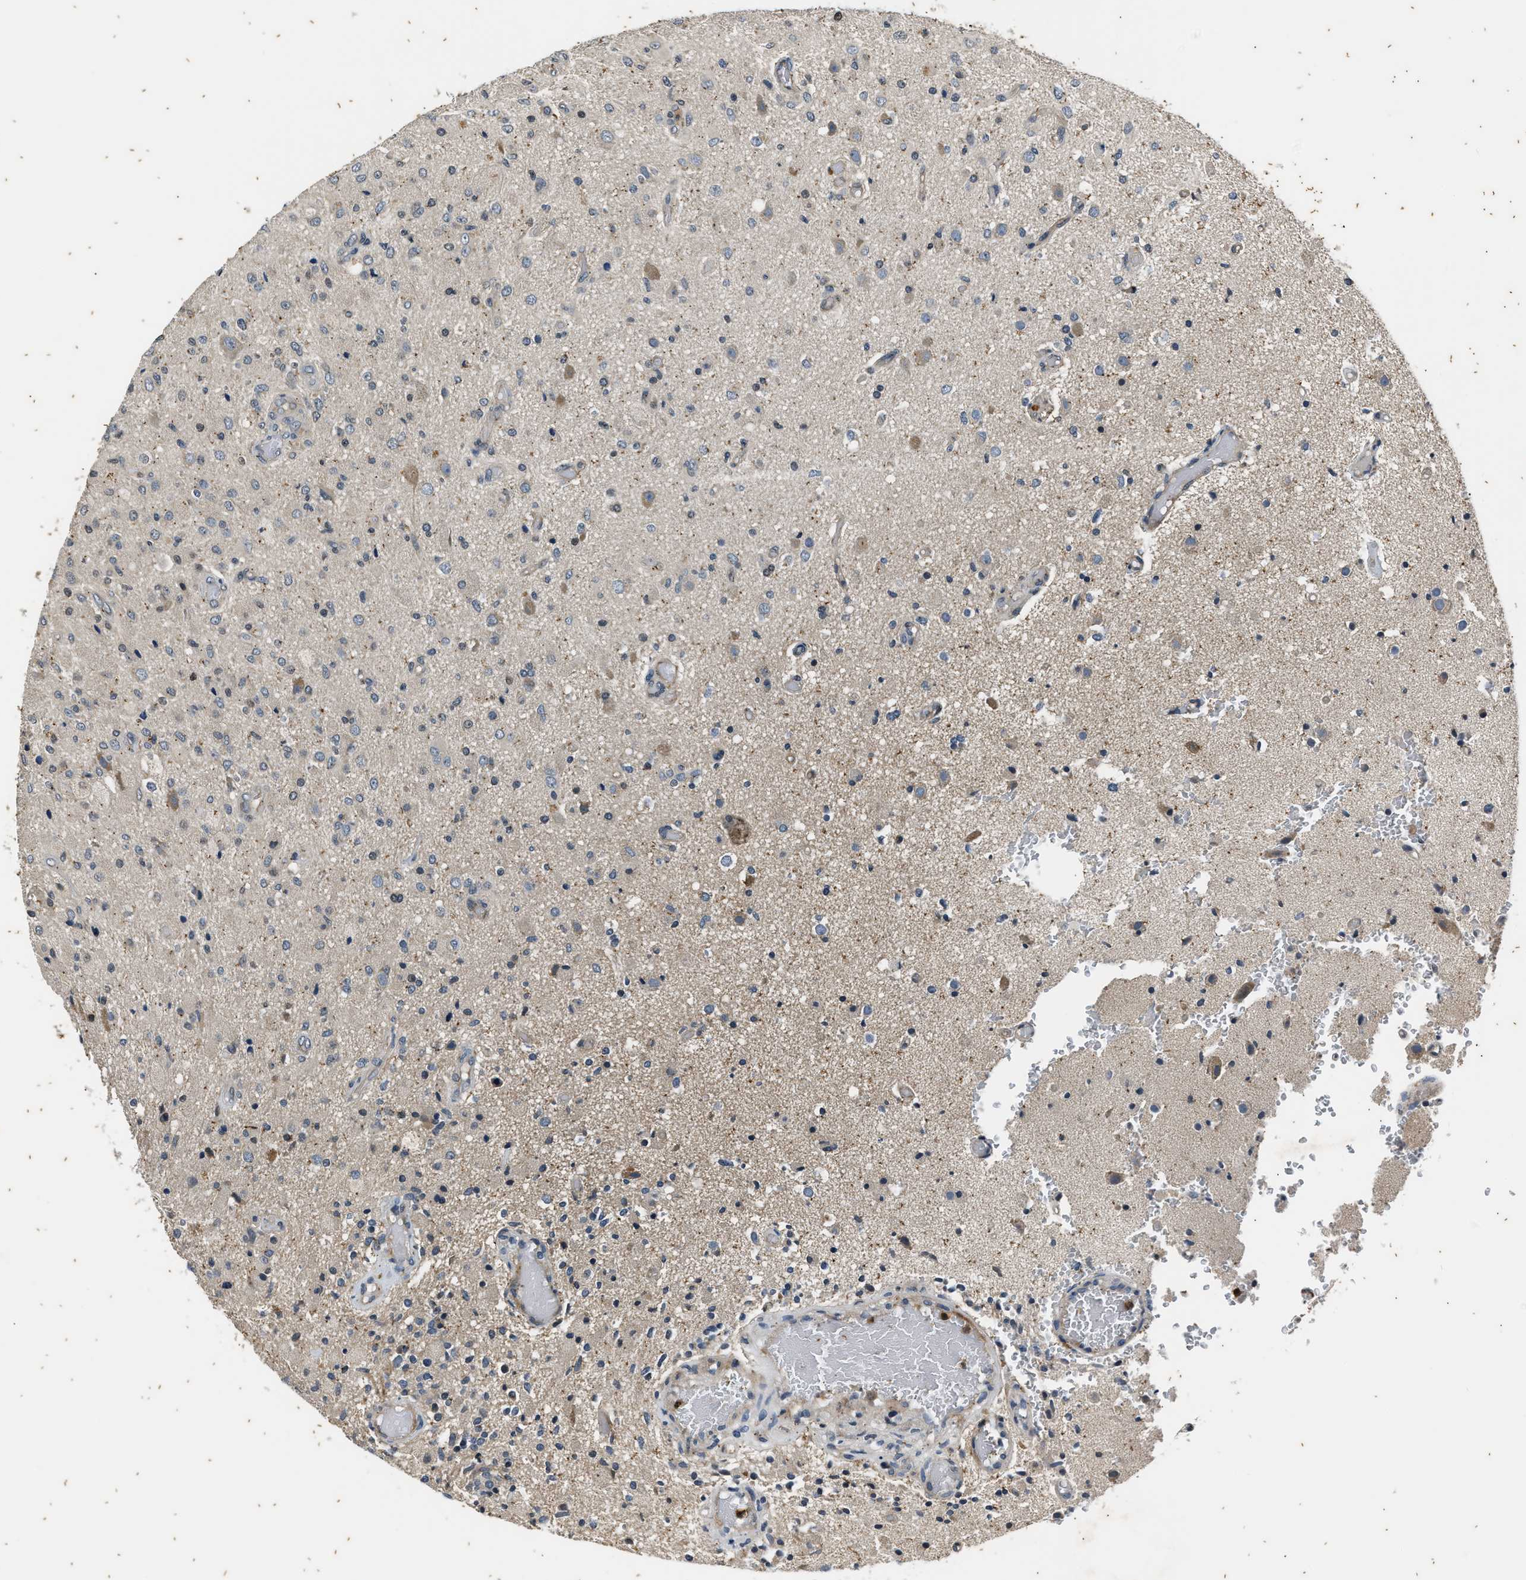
{"staining": {"intensity": "negative", "quantity": "none", "location": "none"}, "tissue": "glioma", "cell_type": "Tumor cells", "image_type": "cancer", "snomed": [{"axis": "morphology", "description": "Normal tissue, NOS"}, {"axis": "morphology", "description": "Glioma, malignant, High grade"}, {"axis": "topography", "description": "Cerebral cortex"}], "caption": "High magnification brightfield microscopy of glioma stained with DAB (brown) and counterstained with hematoxylin (blue): tumor cells show no significant expression.", "gene": "PTPN7", "patient": {"sex": "male", "age": 77}}